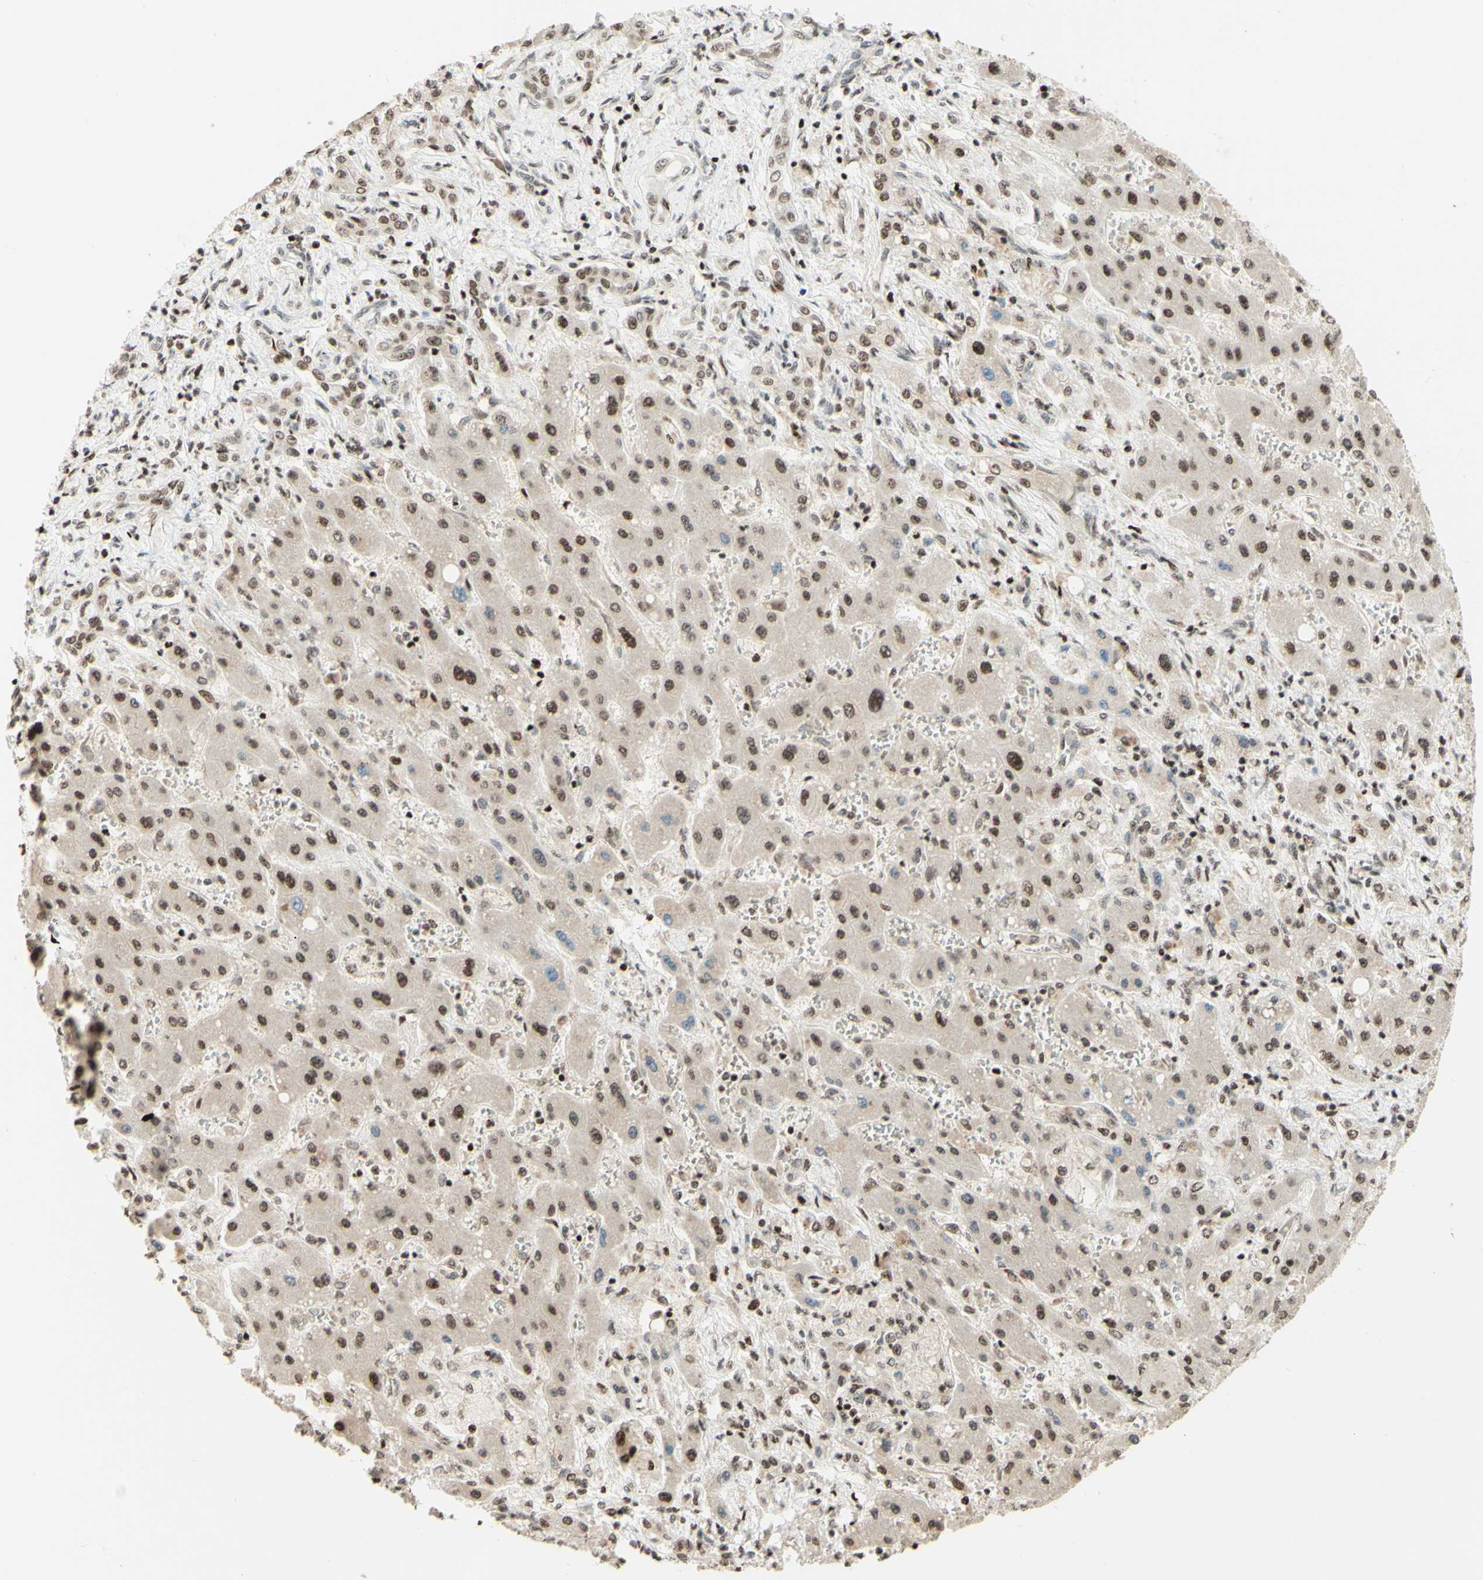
{"staining": {"intensity": "moderate", "quantity": ">75%", "location": "cytoplasmic/membranous,nuclear"}, "tissue": "liver cancer", "cell_type": "Tumor cells", "image_type": "cancer", "snomed": [{"axis": "morphology", "description": "Cholangiocarcinoma"}, {"axis": "topography", "description": "Liver"}], "caption": "IHC of liver cancer (cholangiocarcinoma) shows medium levels of moderate cytoplasmic/membranous and nuclear positivity in approximately >75% of tumor cells.", "gene": "CDKL5", "patient": {"sex": "male", "age": 50}}